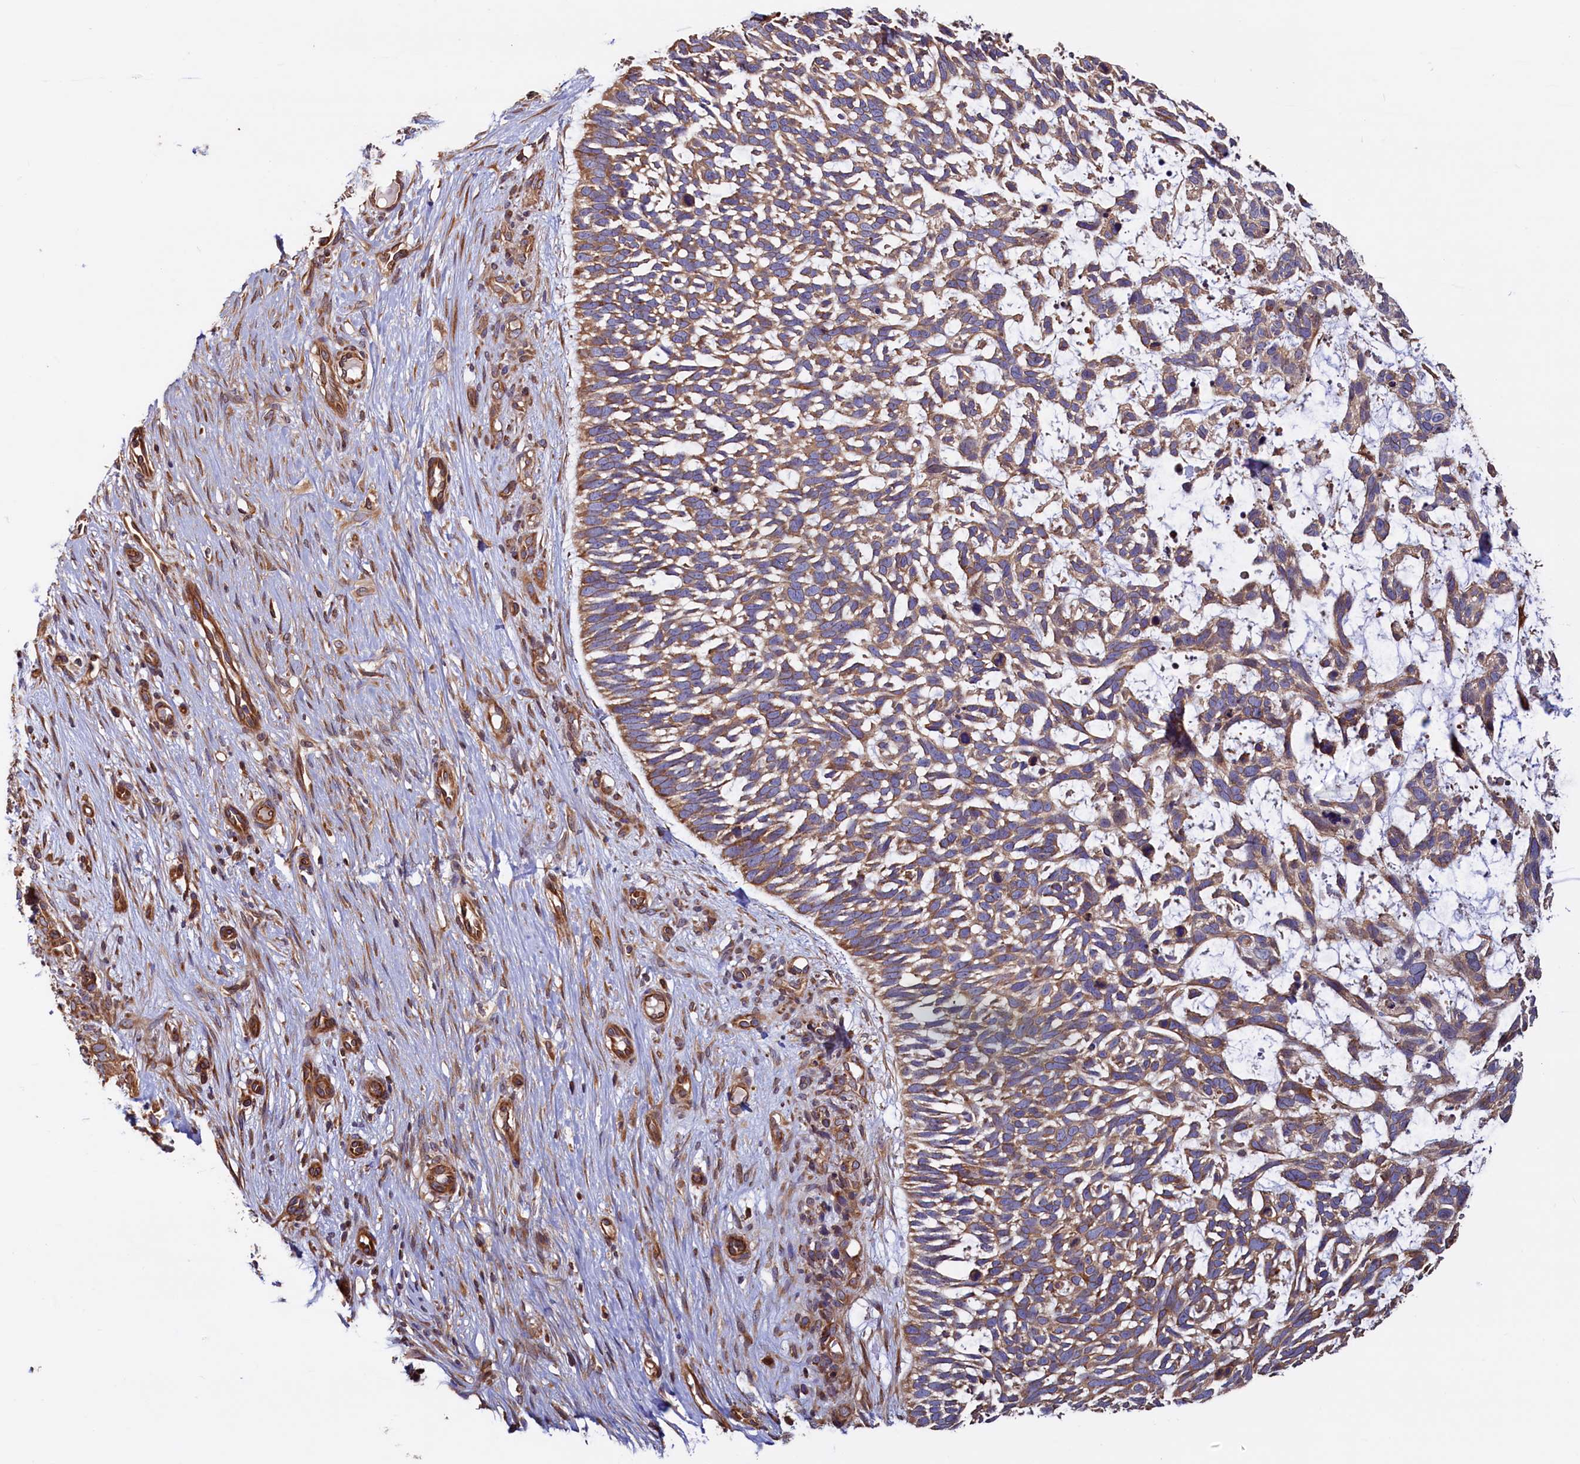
{"staining": {"intensity": "strong", "quantity": ">75%", "location": "cytoplasmic/membranous"}, "tissue": "skin cancer", "cell_type": "Tumor cells", "image_type": "cancer", "snomed": [{"axis": "morphology", "description": "Basal cell carcinoma"}, {"axis": "topography", "description": "Skin"}], "caption": "Immunohistochemical staining of human skin cancer (basal cell carcinoma) reveals high levels of strong cytoplasmic/membranous positivity in approximately >75% of tumor cells. Using DAB (3,3'-diaminobenzidine) (brown) and hematoxylin (blue) stains, captured at high magnification using brightfield microscopy.", "gene": "ATXN2L", "patient": {"sex": "male", "age": 88}}